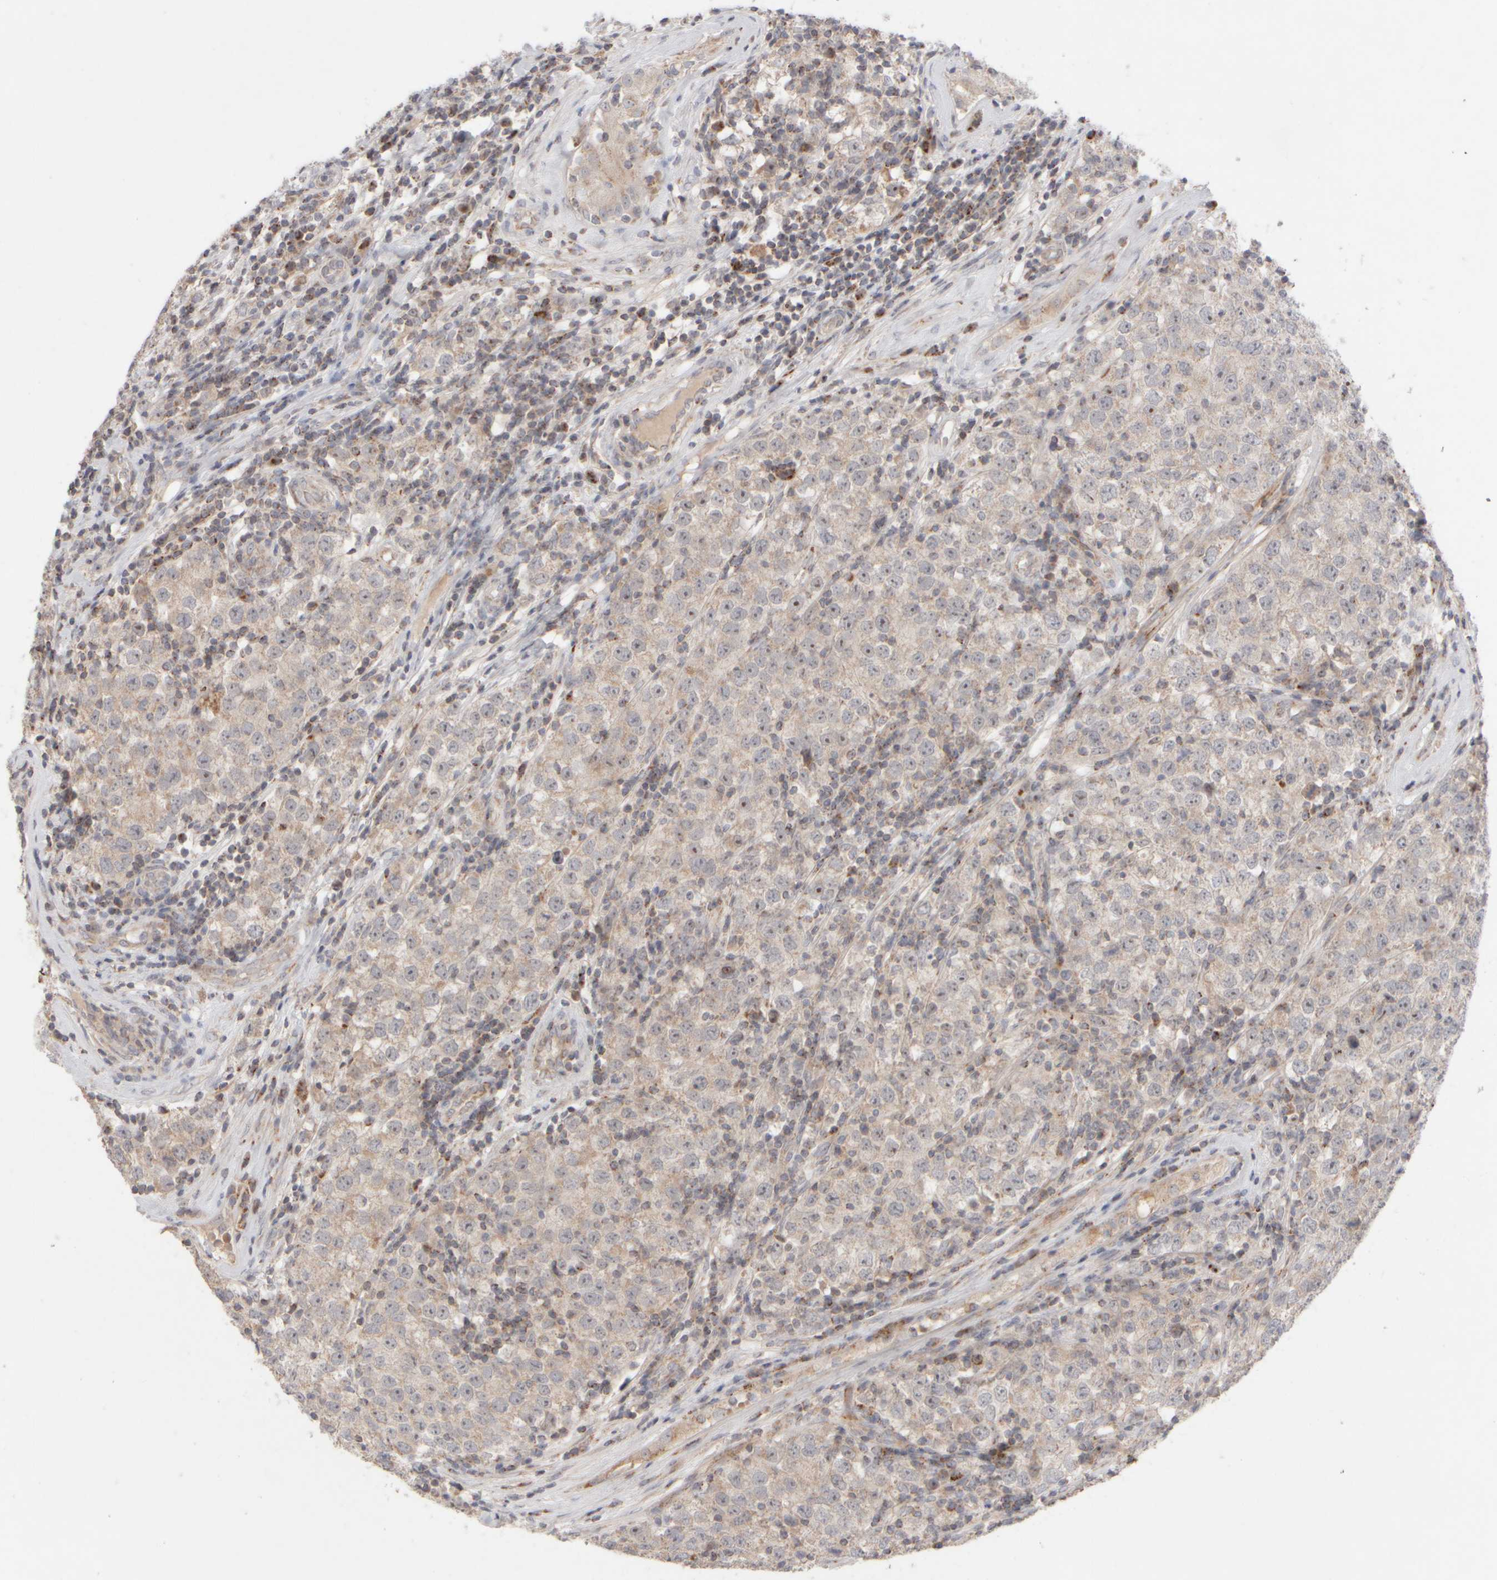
{"staining": {"intensity": "weak", "quantity": "<25%", "location": "cytoplasmic/membranous,nuclear"}, "tissue": "testis cancer", "cell_type": "Tumor cells", "image_type": "cancer", "snomed": [{"axis": "morphology", "description": "Seminoma, NOS"}, {"axis": "morphology", "description": "Carcinoma, Embryonal, NOS"}, {"axis": "topography", "description": "Testis"}], "caption": "This micrograph is of testis cancer (embryonal carcinoma) stained with immunohistochemistry to label a protein in brown with the nuclei are counter-stained blue. There is no staining in tumor cells.", "gene": "CHADL", "patient": {"sex": "male", "age": 28}}